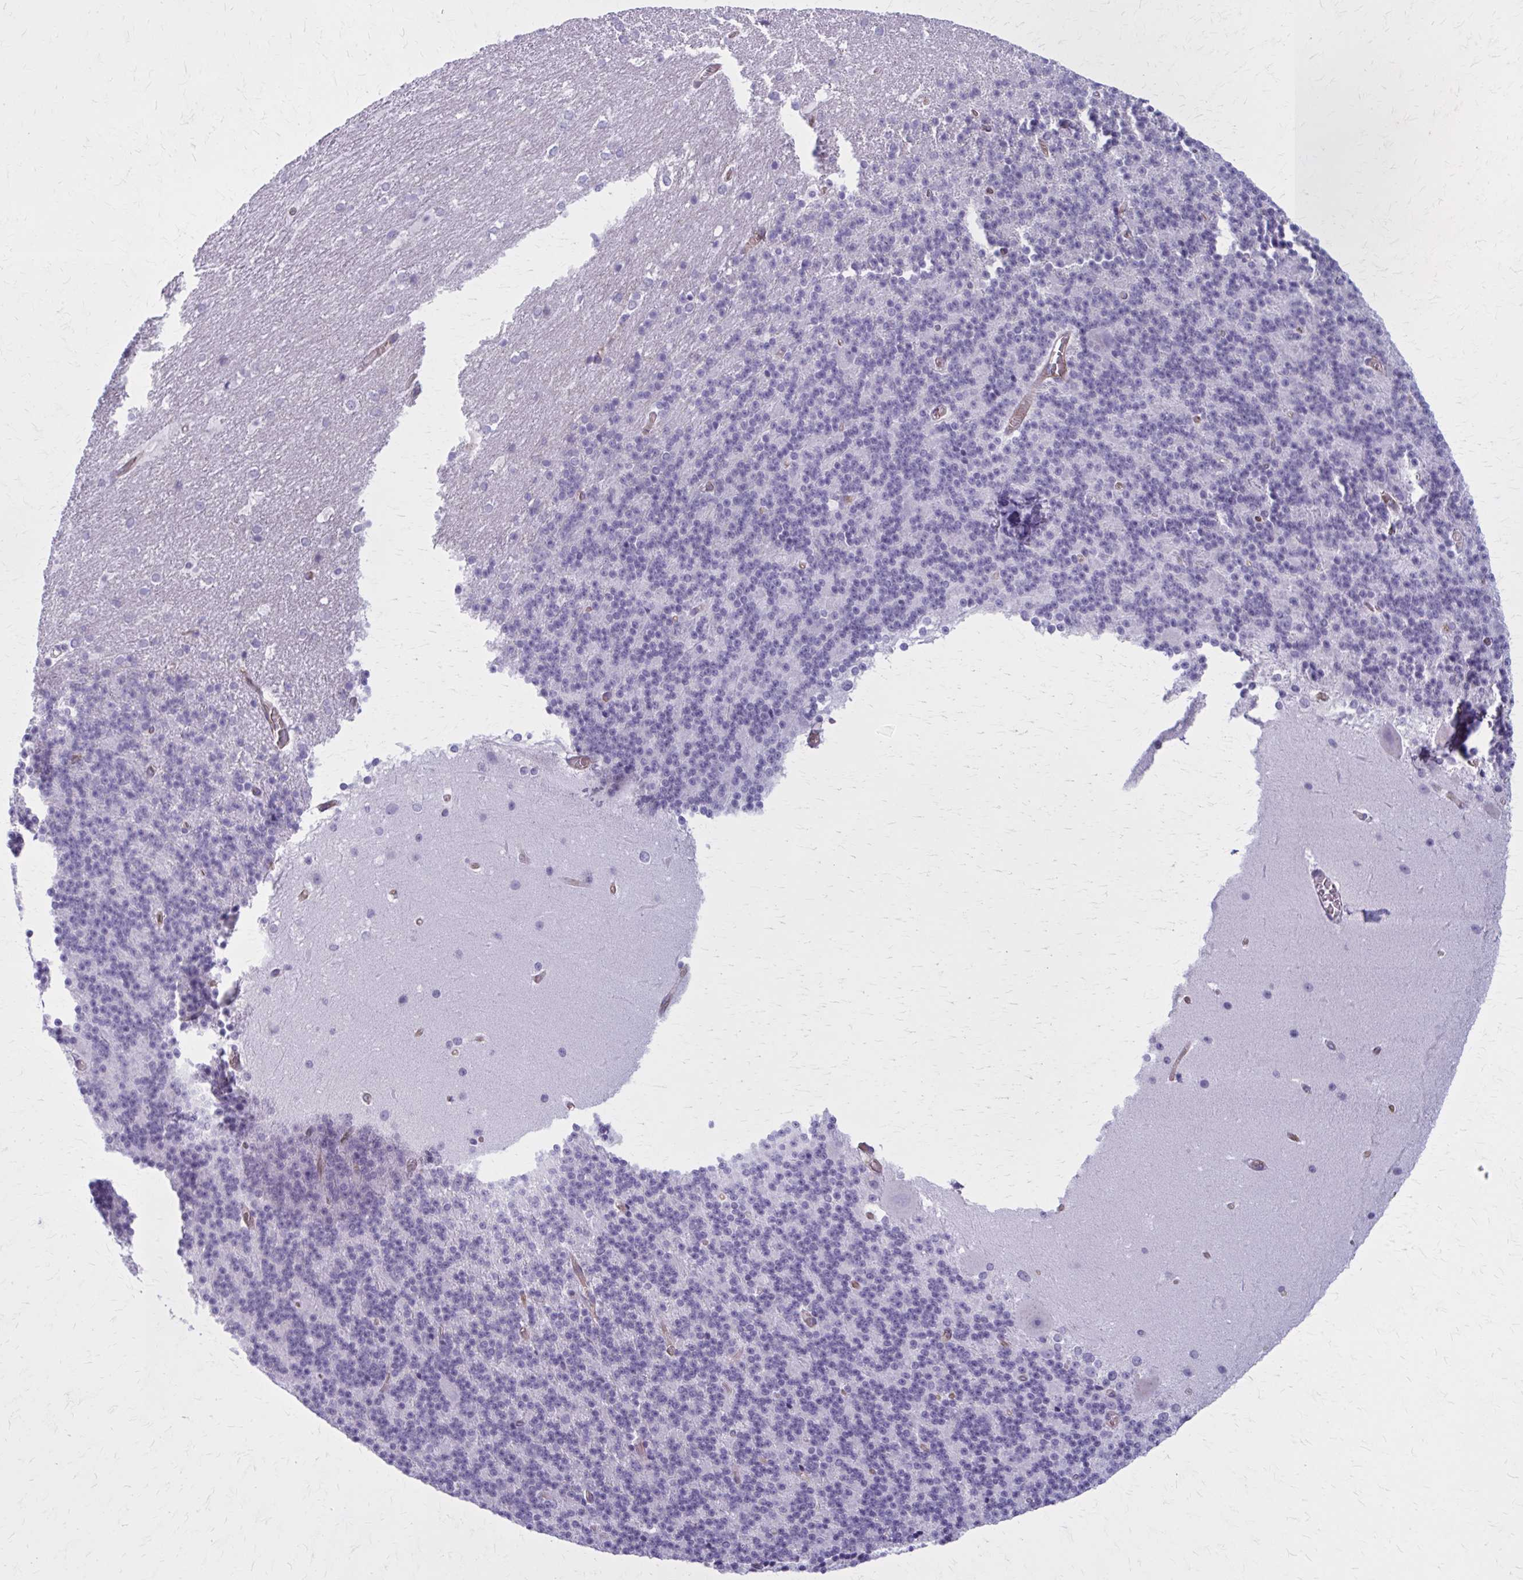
{"staining": {"intensity": "negative", "quantity": "none", "location": "none"}, "tissue": "cerebellum", "cell_type": "Cells in granular layer", "image_type": "normal", "snomed": [{"axis": "morphology", "description": "Normal tissue, NOS"}, {"axis": "topography", "description": "Cerebellum"}], "caption": "An immunohistochemistry (IHC) histopathology image of unremarkable cerebellum is shown. There is no staining in cells in granular layer of cerebellum.", "gene": "ZDHHC7", "patient": {"sex": "female", "age": 19}}